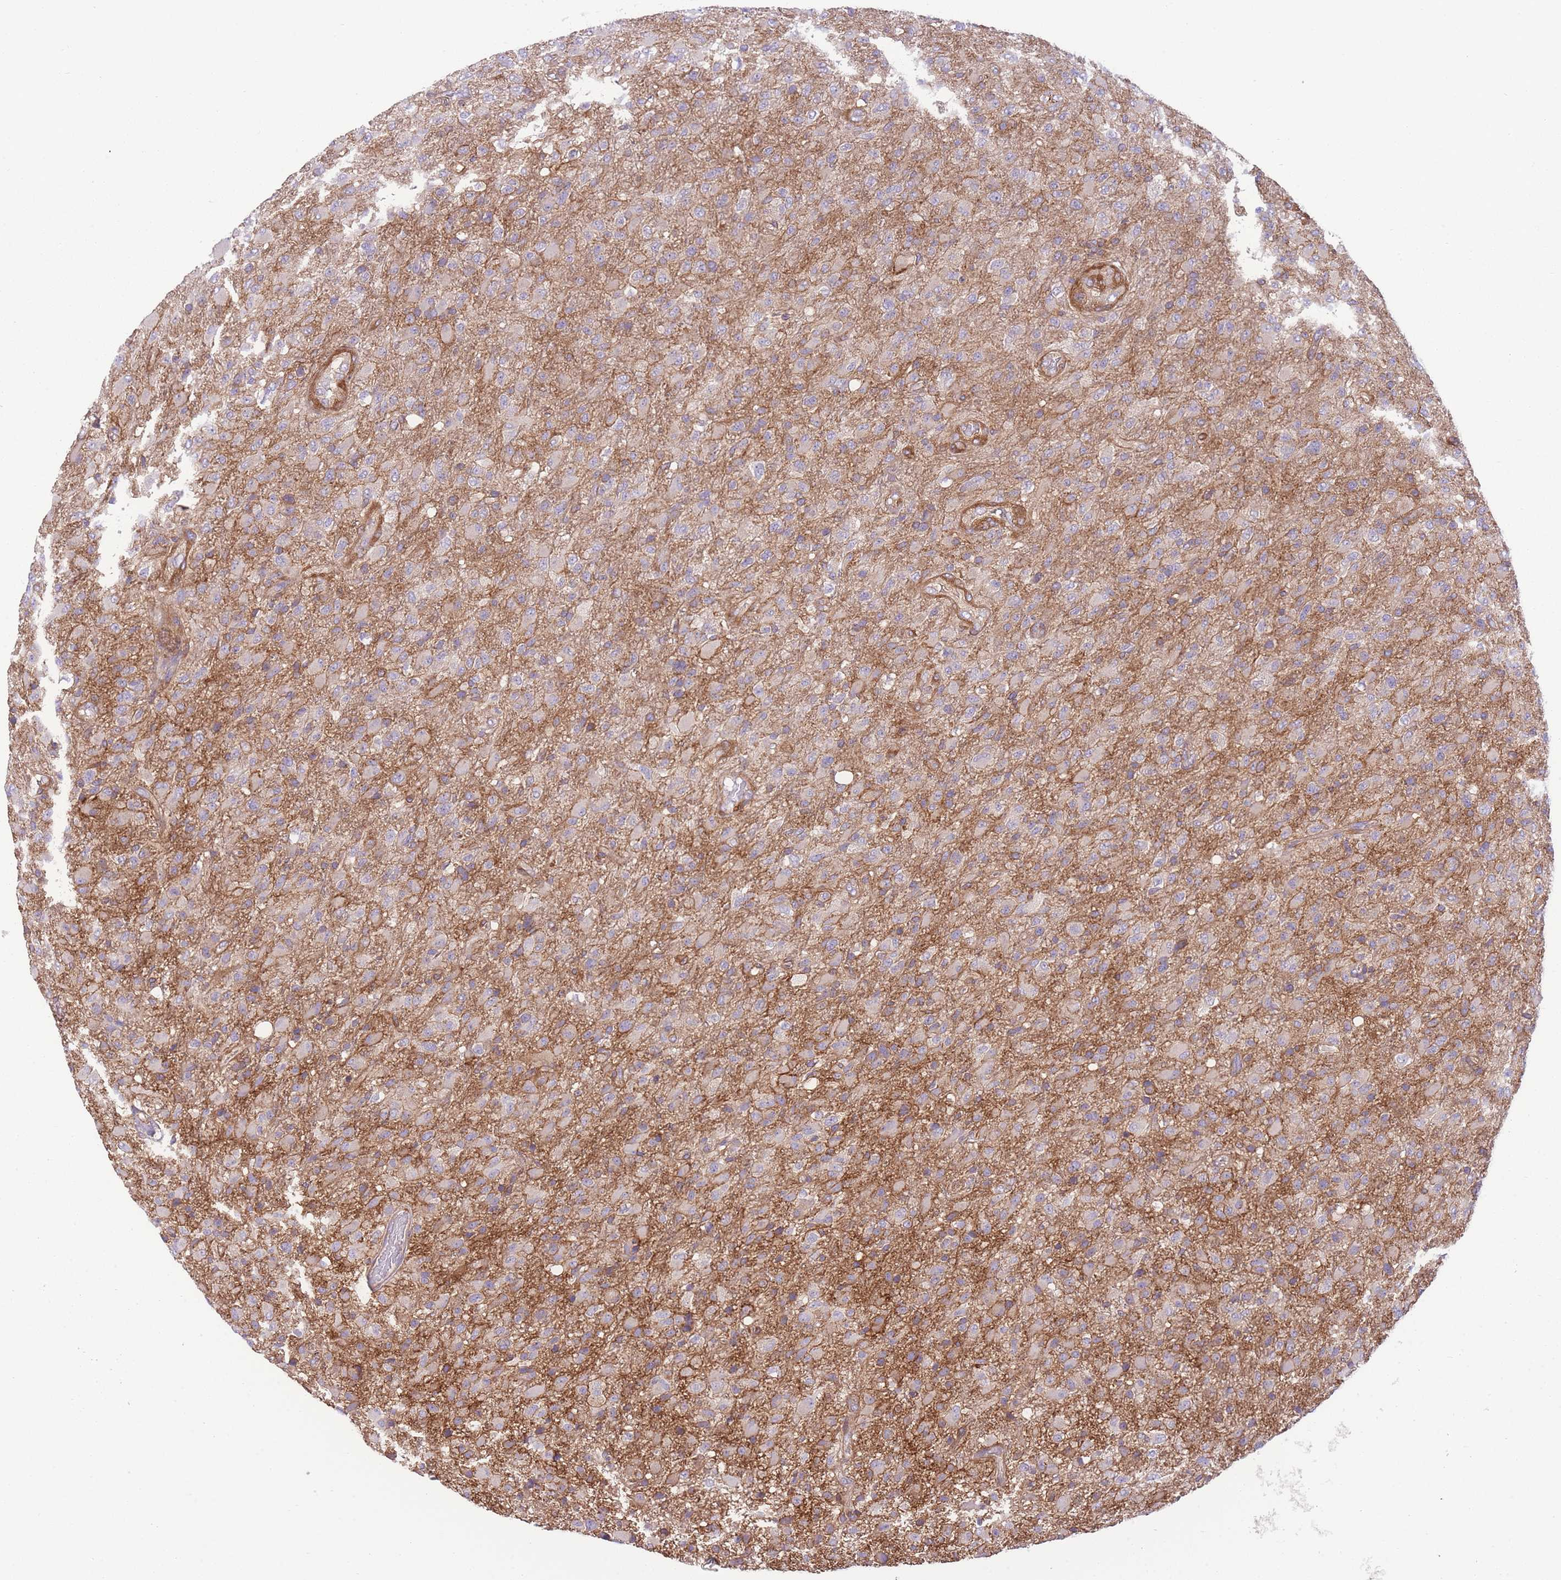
{"staining": {"intensity": "negative", "quantity": "none", "location": "none"}, "tissue": "glioma", "cell_type": "Tumor cells", "image_type": "cancer", "snomed": [{"axis": "morphology", "description": "Glioma, malignant, Low grade"}, {"axis": "topography", "description": "Brain"}], "caption": "Tumor cells show no significant protein staining in malignant glioma (low-grade).", "gene": "PRKAR1A", "patient": {"sex": "male", "age": 65}}